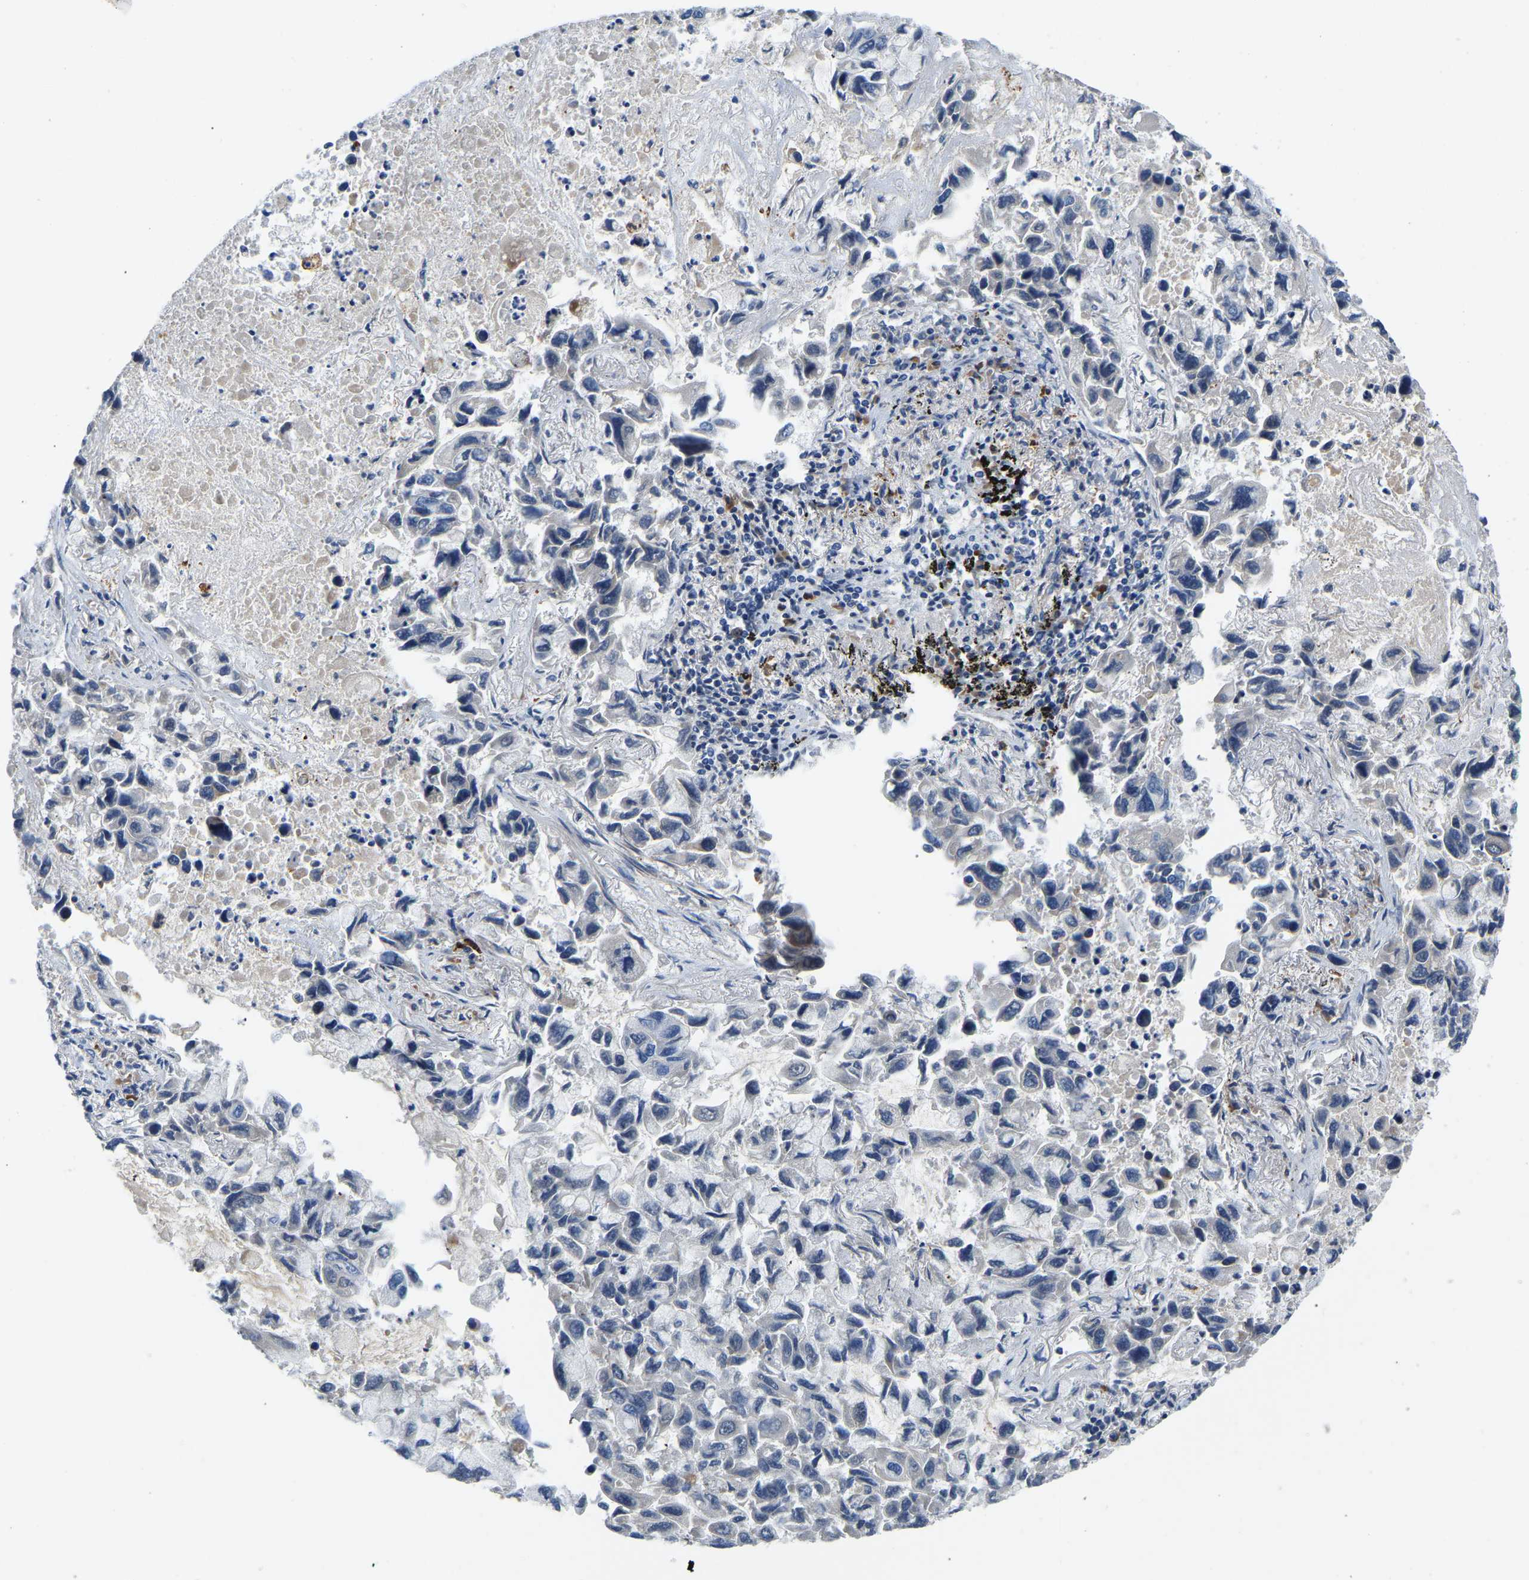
{"staining": {"intensity": "negative", "quantity": "none", "location": "none"}, "tissue": "lung cancer", "cell_type": "Tumor cells", "image_type": "cancer", "snomed": [{"axis": "morphology", "description": "Adenocarcinoma, NOS"}, {"axis": "topography", "description": "Lung"}], "caption": "Lung adenocarcinoma stained for a protein using immunohistochemistry exhibits no positivity tumor cells.", "gene": "LIAS", "patient": {"sex": "male", "age": 64}}